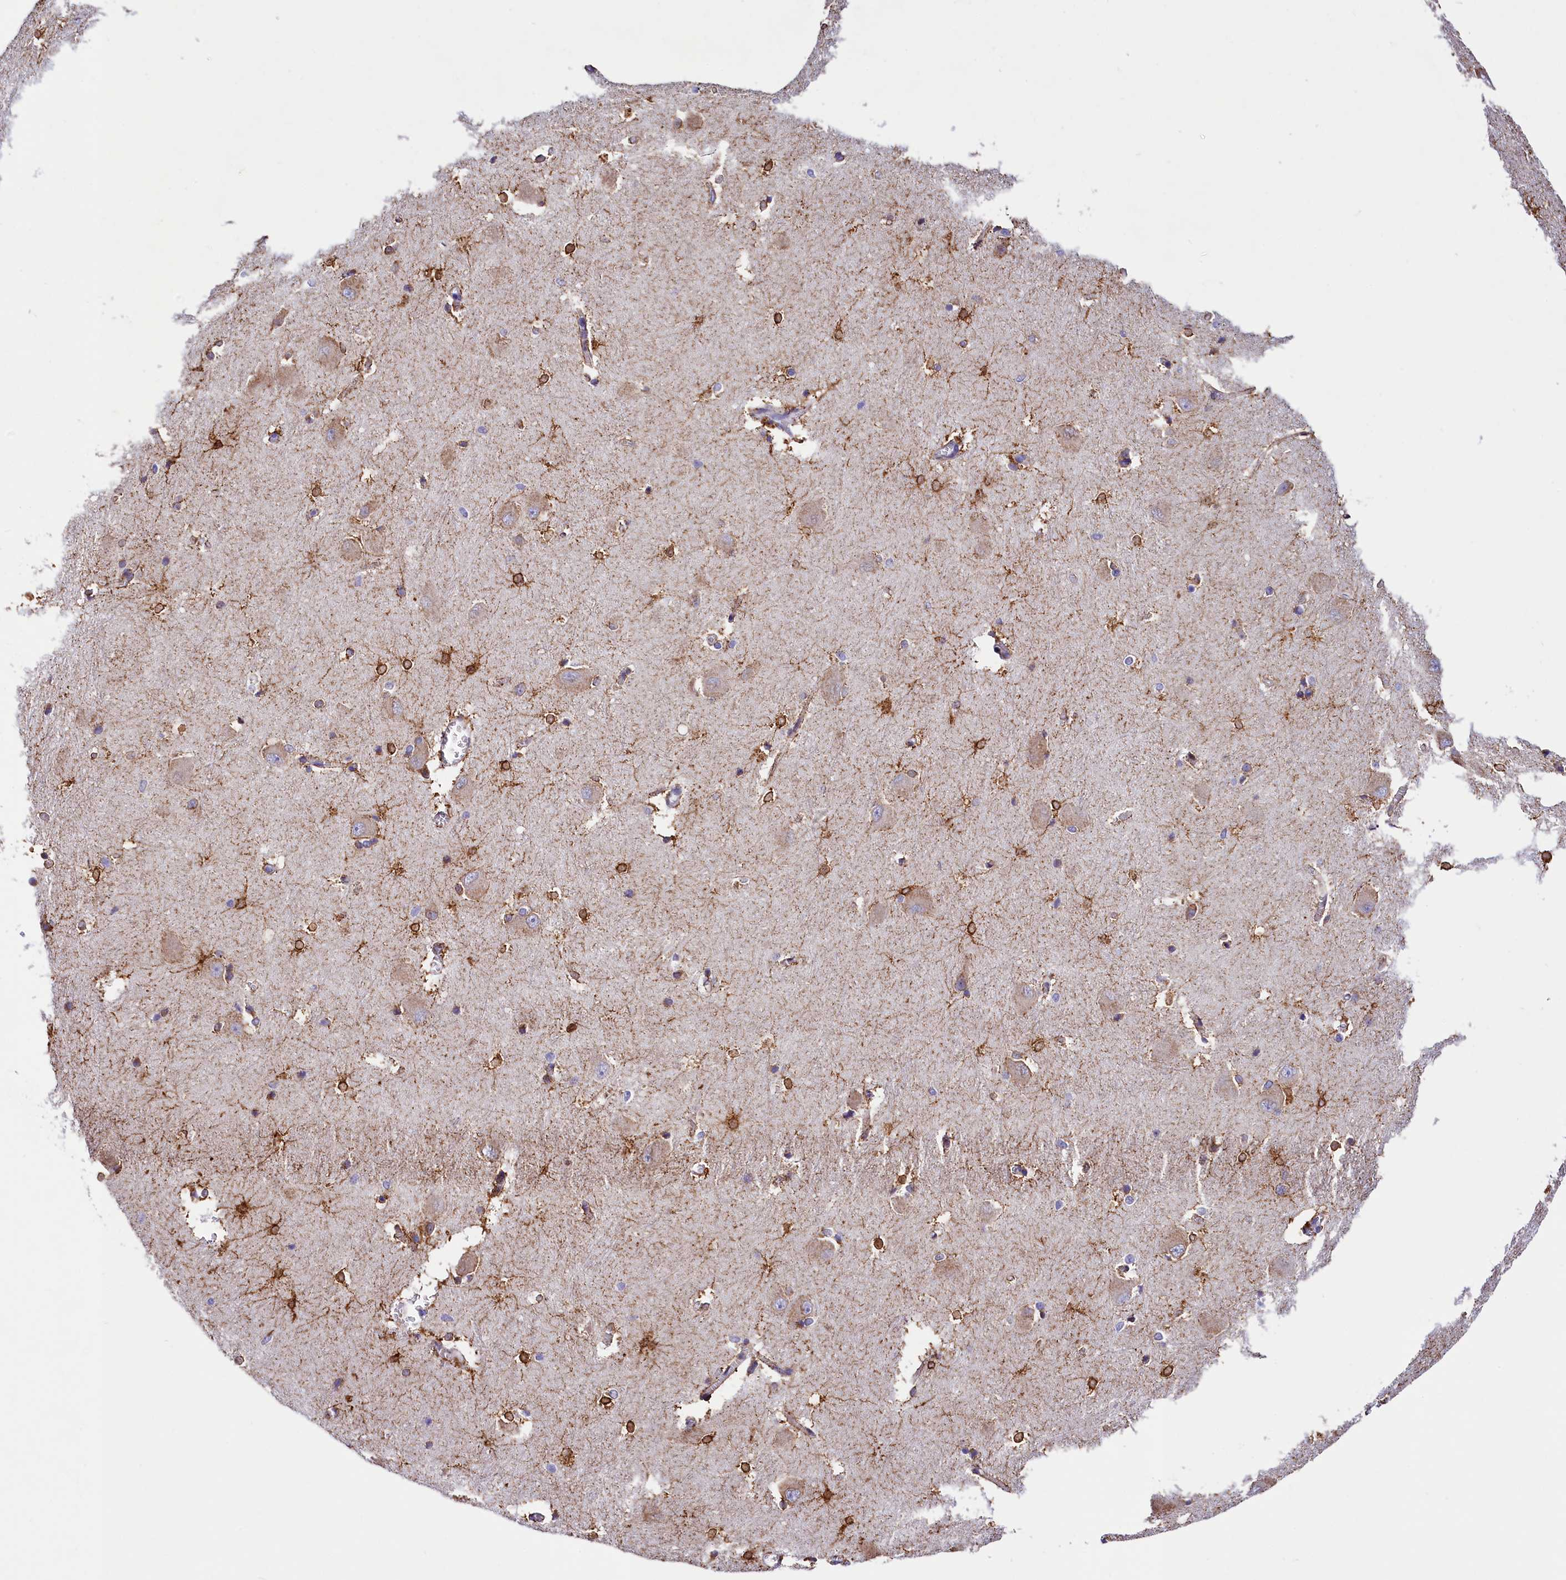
{"staining": {"intensity": "moderate", "quantity": "<25%", "location": "cytoplasmic/membranous"}, "tissue": "caudate", "cell_type": "Glial cells", "image_type": "normal", "snomed": [{"axis": "morphology", "description": "Normal tissue, NOS"}, {"axis": "topography", "description": "Lateral ventricle wall"}], "caption": "IHC photomicrograph of normal human caudate stained for a protein (brown), which displays low levels of moderate cytoplasmic/membranous expression in approximately <25% of glial cells.", "gene": "ITGA1", "patient": {"sex": "male", "age": 37}}